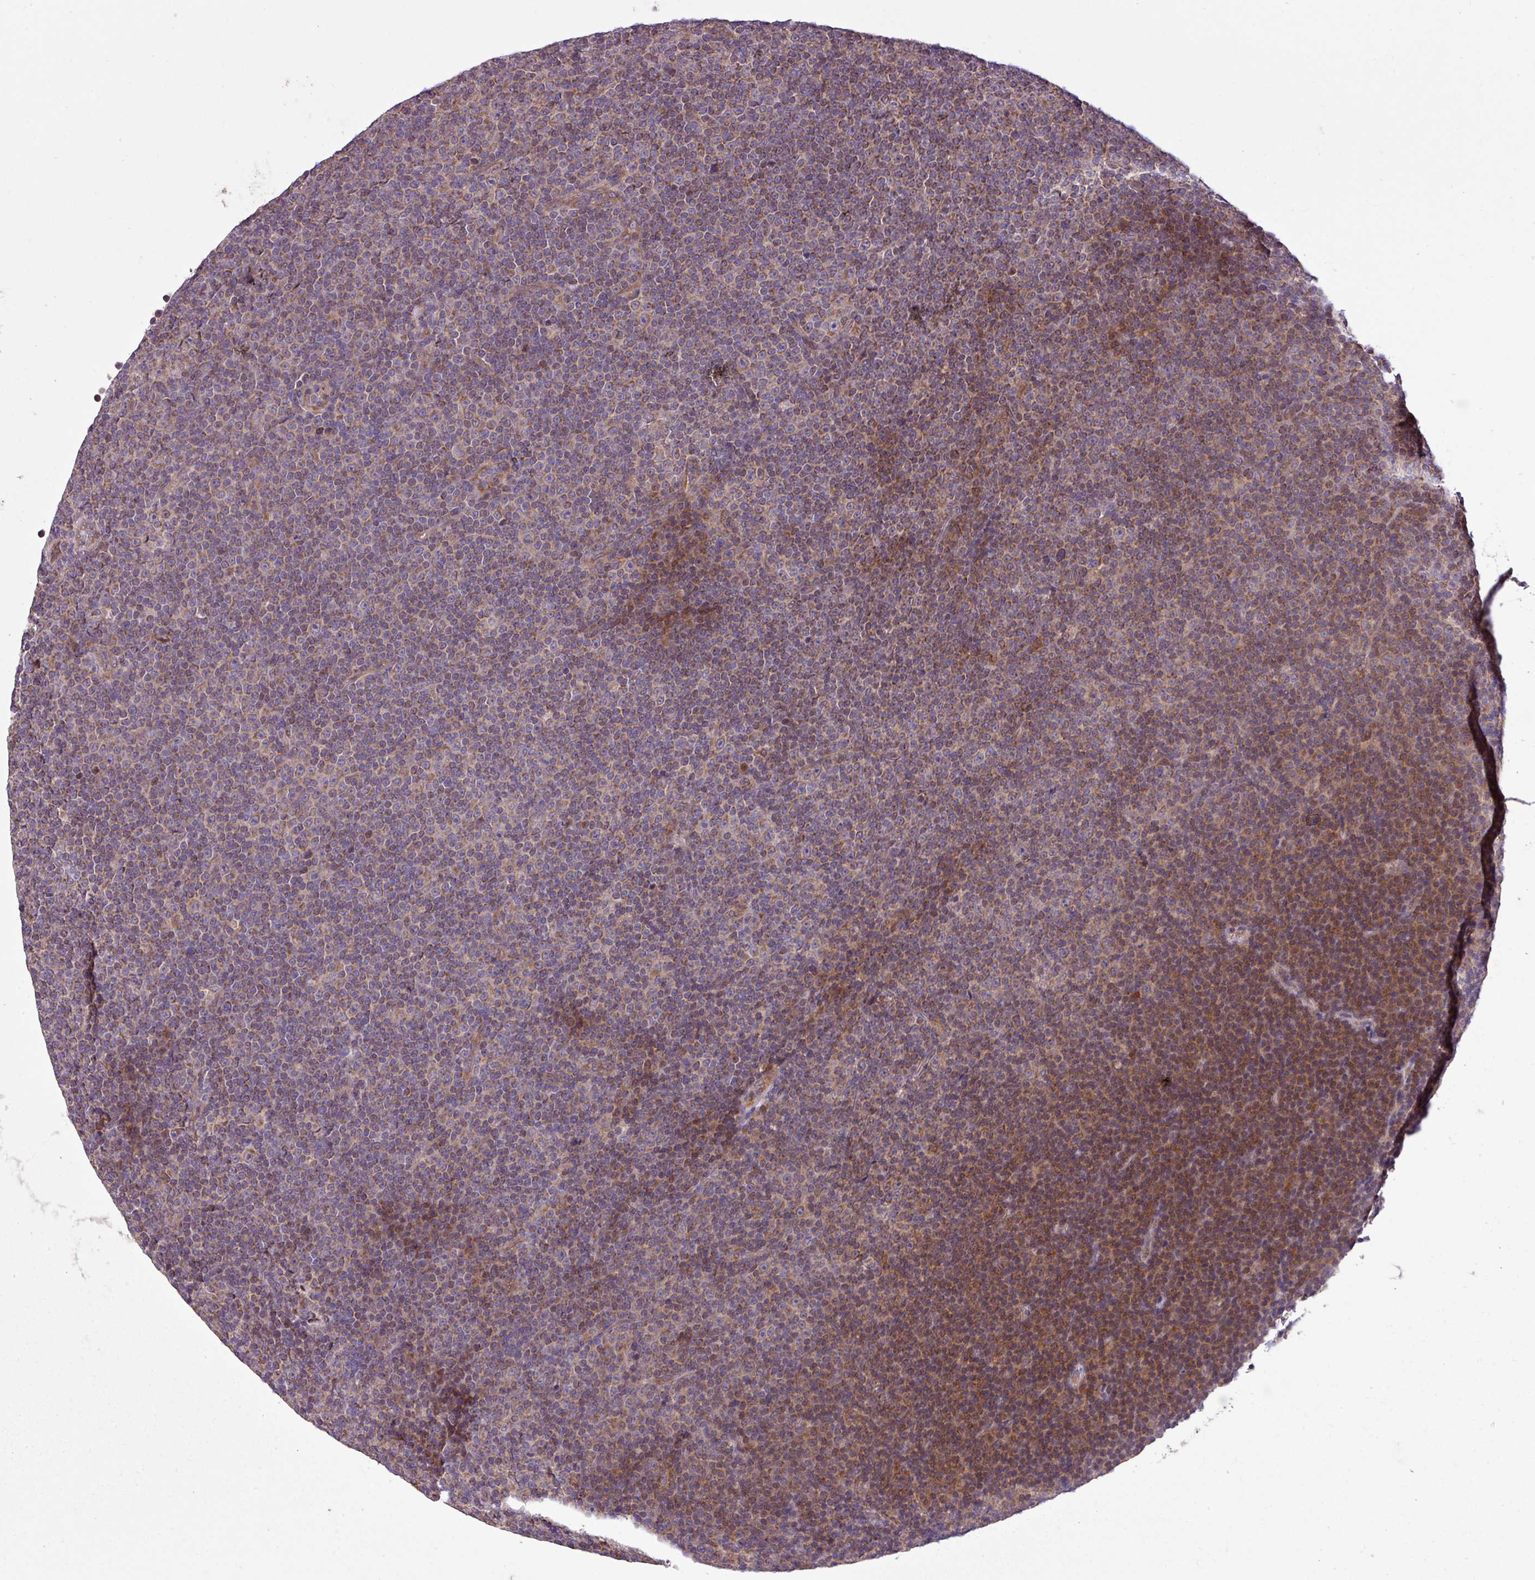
{"staining": {"intensity": "moderate", "quantity": "25%-75%", "location": "cytoplasmic/membranous"}, "tissue": "lymphoma", "cell_type": "Tumor cells", "image_type": "cancer", "snomed": [{"axis": "morphology", "description": "Malignant lymphoma, non-Hodgkin's type, Low grade"}, {"axis": "topography", "description": "Lymph node"}], "caption": "Immunohistochemistry (IHC) image of malignant lymphoma, non-Hodgkin's type (low-grade) stained for a protein (brown), which displays medium levels of moderate cytoplasmic/membranous expression in about 25%-75% of tumor cells.", "gene": "TIMM10B", "patient": {"sex": "female", "age": 67}}